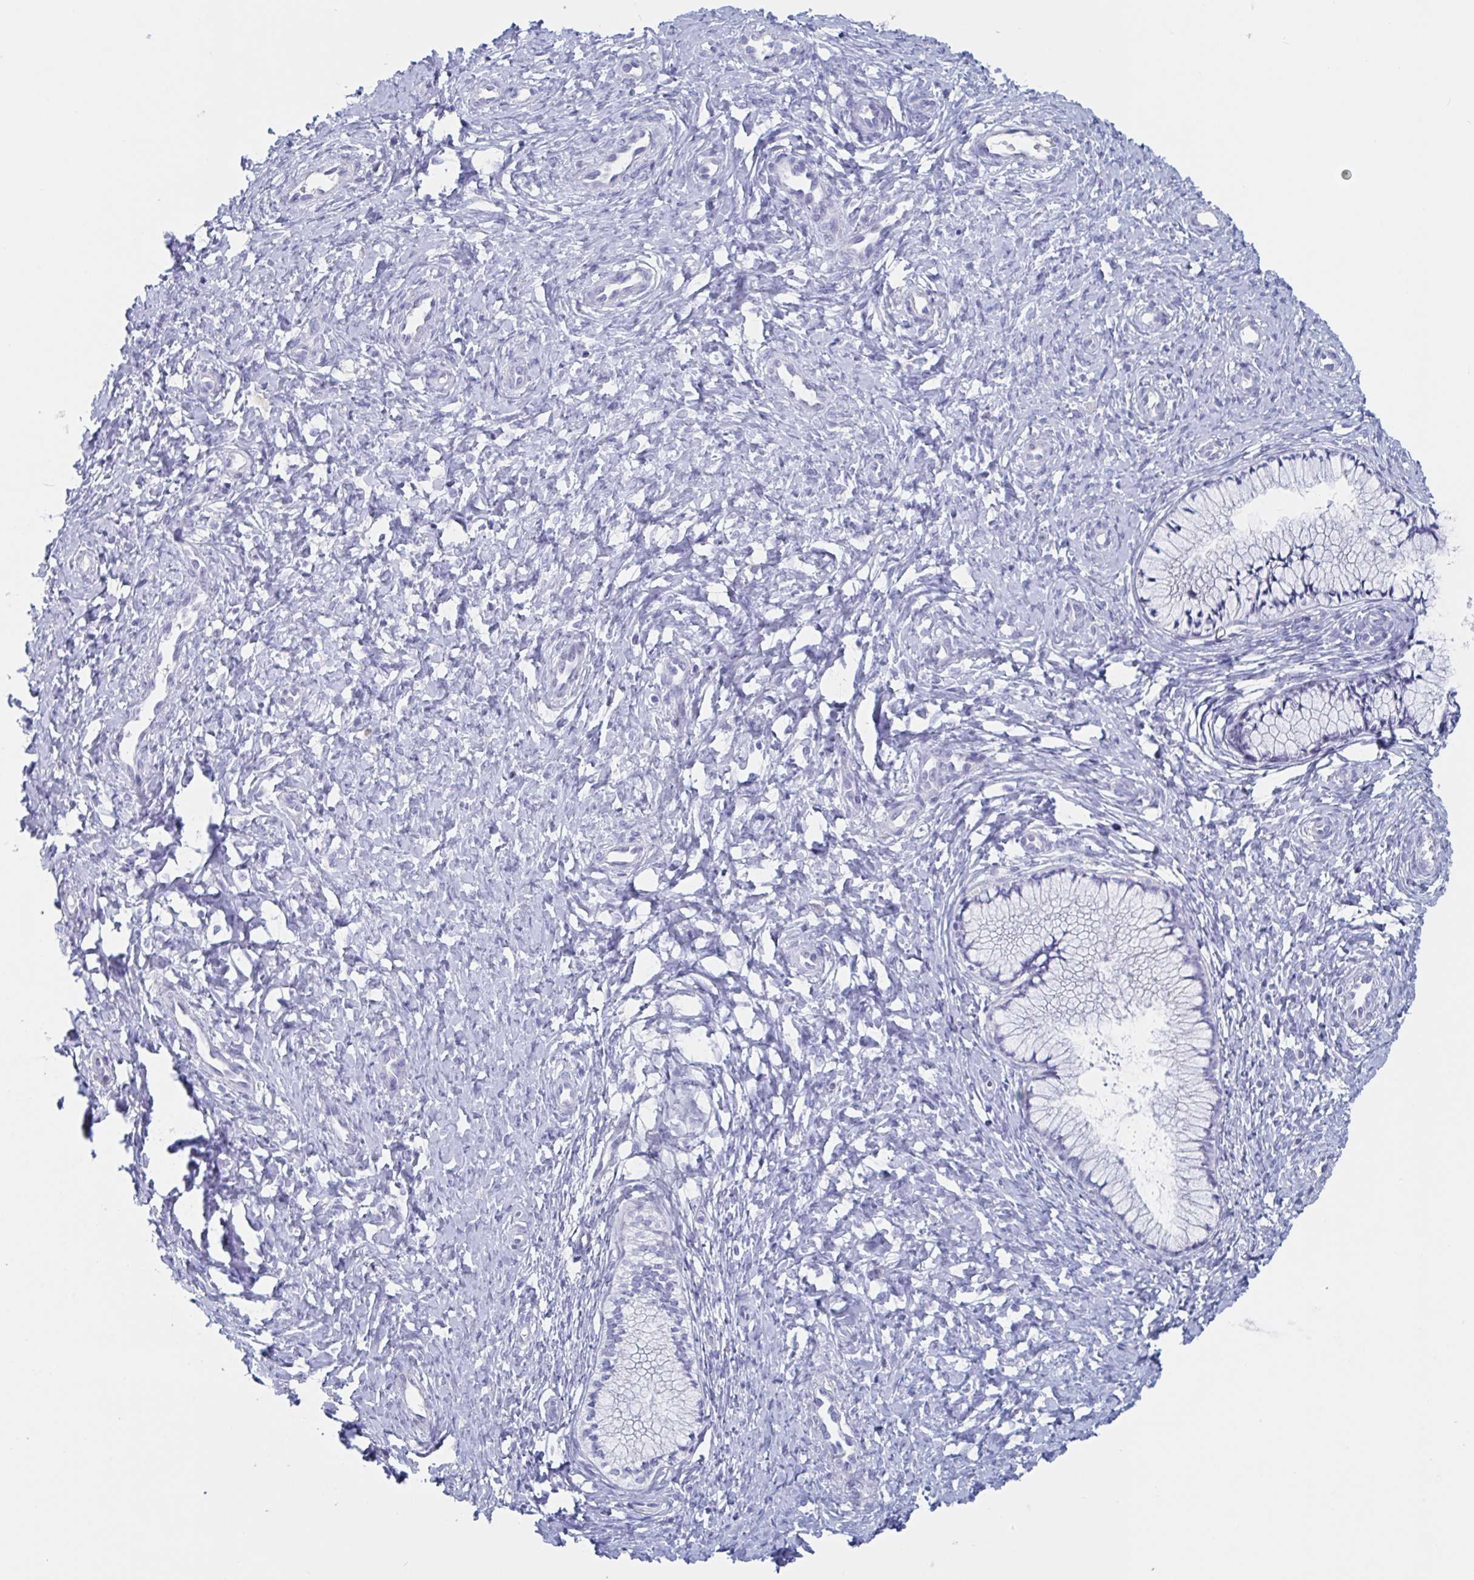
{"staining": {"intensity": "negative", "quantity": "none", "location": "none"}, "tissue": "cervix", "cell_type": "Glandular cells", "image_type": "normal", "snomed": [{"axis": "morphology", "description": "Normal tissue, NOS"}, {"axis": "topography", "description": "Cervix"}], "caption": "This is an IHC image of unremarkable cervix. There is no staining in glandular cells.", "gene": "DPEP3", "patient": {"sex": "female", "age": 37}}